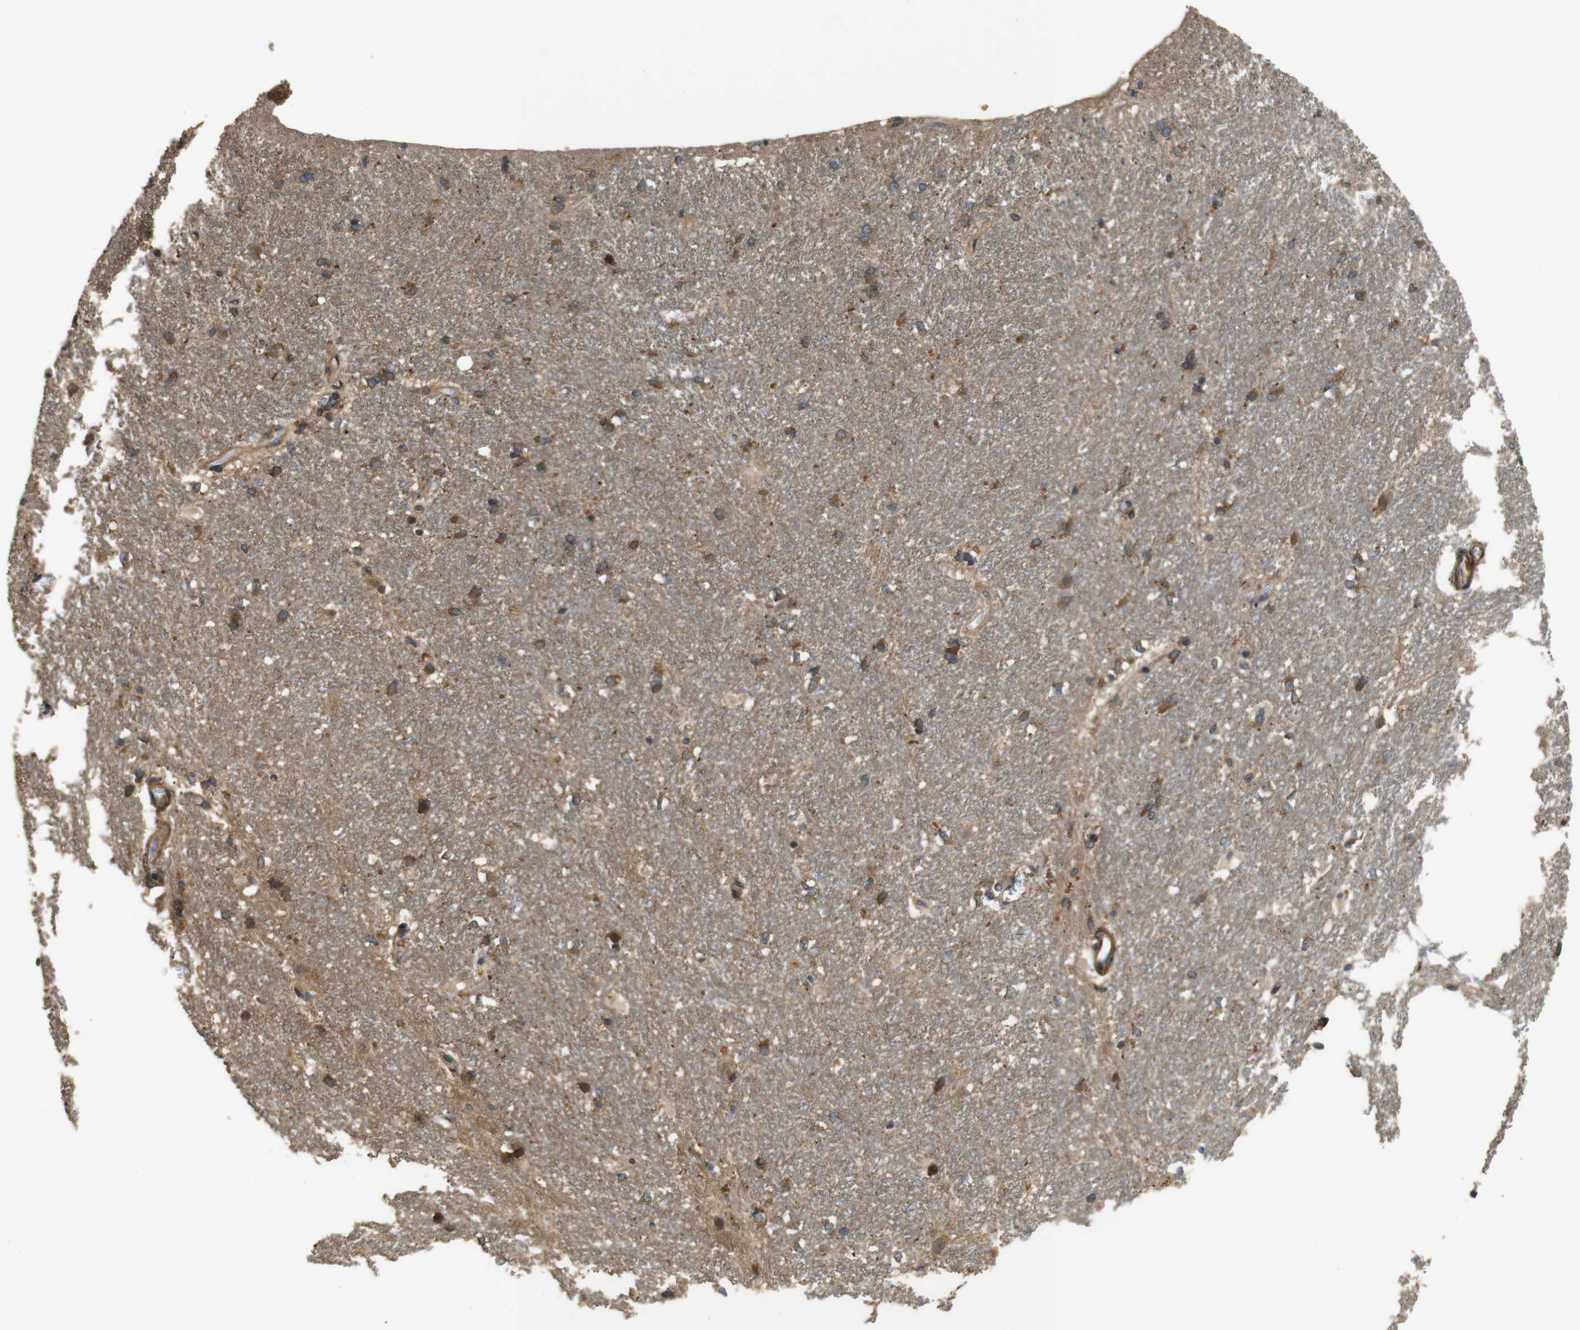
{"staining": {"intensity": "moderate", "quantity": "25%-75%", "location": "cytoplasmic/membranous,nuclear"}, "tissue": "hippocampus", "cell_type": "Glial cells", "image_type": "normal", "snomed": [{"axis": "morphology", "description": "Normal tissue, NOS"}, {"axis": "topography", "description": "Hippocampus"}], "caption": "A brown stain highlights moderate cytoplasmic/membranous,nuclear positivity of a protein in glial cells of normal human hippocampus.", "gene": "BNIP3", "patient": {"sex": "female", "age": 19}}